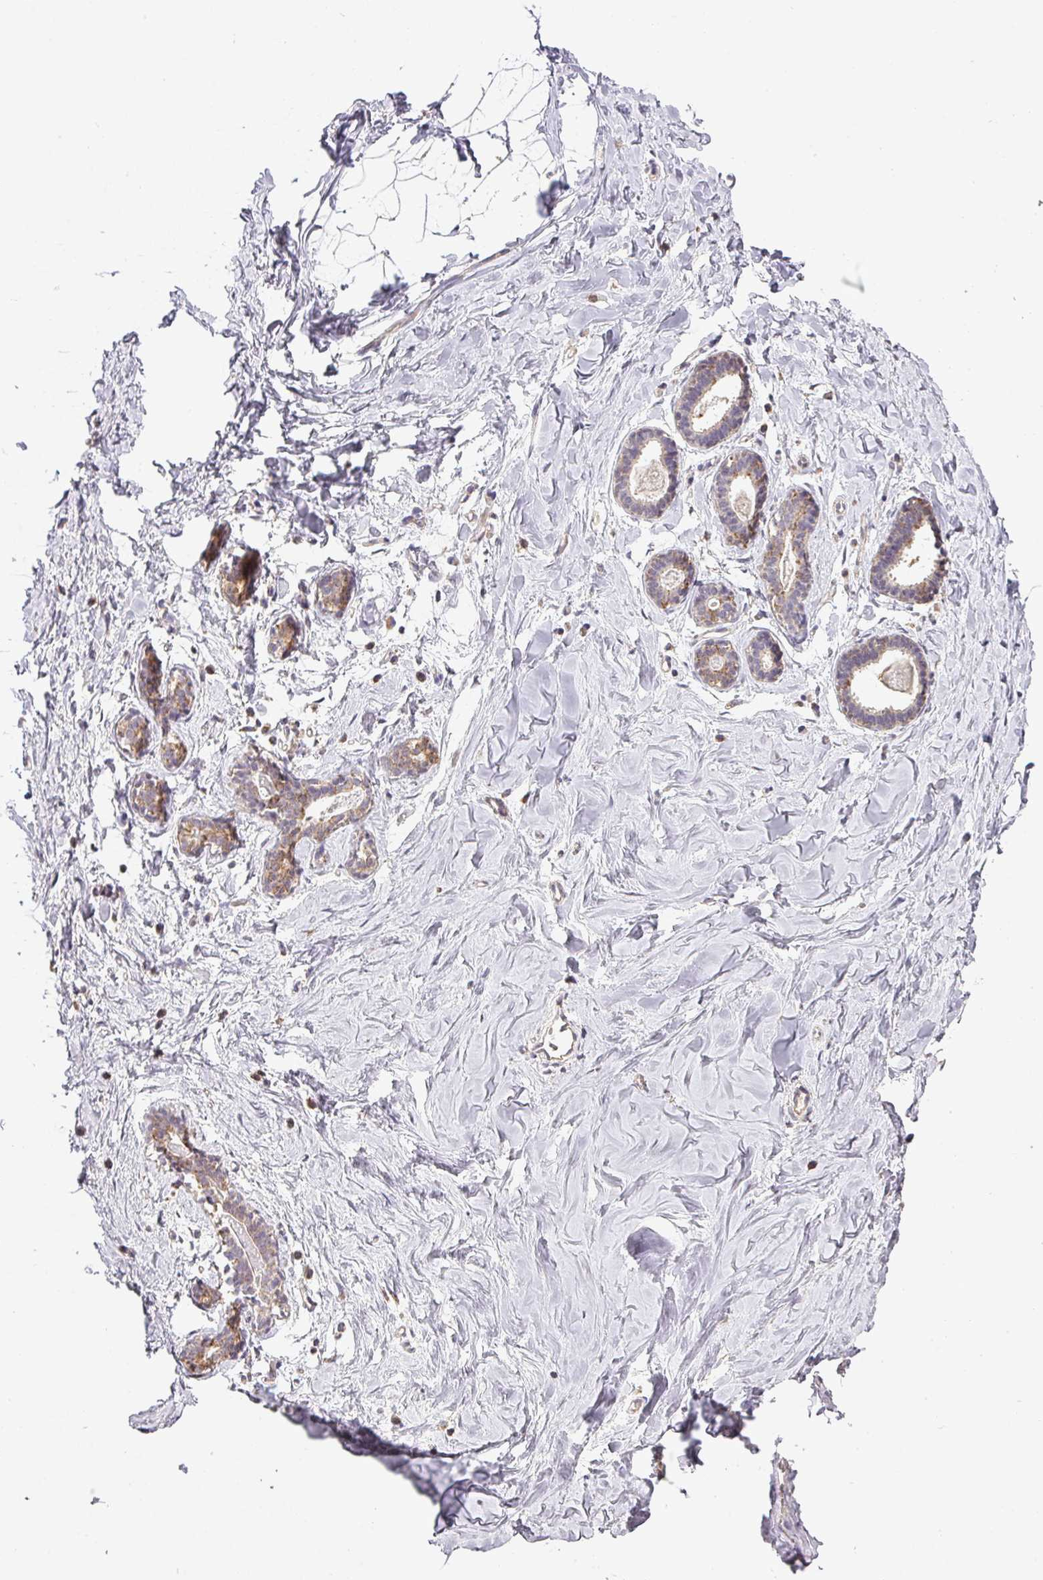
{"staining": {"intensity": "negative", "quantity": "none", "location": "none"}, "tissue": "breast", "cell_type": "Adipocytes", "image_type": "normal", "snomed": [{"axis": "morphology", "description": "Normal tissue, NOS"}, {"axis": "topography", "description": "Breast"}], "caption": "Adipocytes are negative for brown protein staining in unremarkable breast. The staining is performed using DAB (3,3'-diaminobenzidine) brown chromogen with nuclei counter-stained in using hematoxylin.", "gene": "MYOM2", "patient": {"sex": "female", "age": 23}}